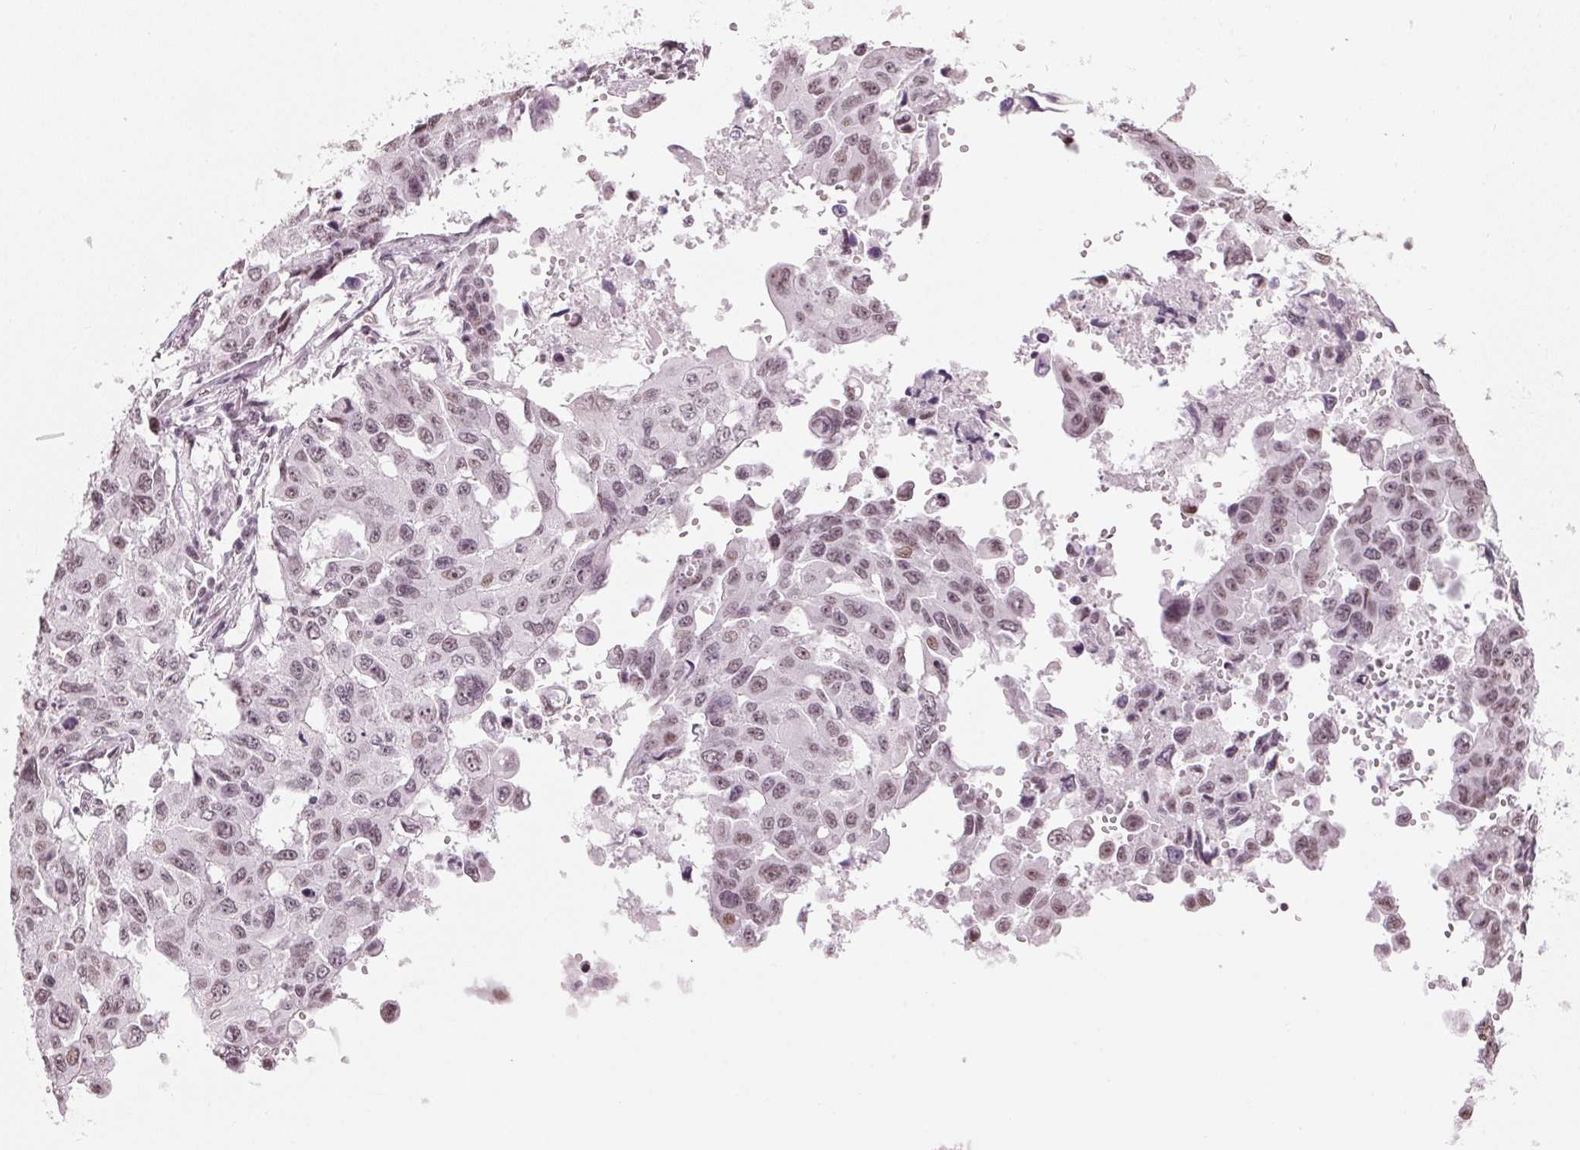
{"staining": {"intensity": "weak", "quantity": "<25%", "location": "nuclear"}, "tissue": "lung cancer", "cell_type": "Tumor cells", "image_type": "cancer", "snomed": [{"axis": "morphology", "description": "Adenocarcinoma, NOS"}, {"axis": "topography", "description": "Lung"}], "caption": "Protein analysis of lung cancer exhibits no significant staining in tumor cells. (Immunohistochemistry (ihc), brightfield microscopy, high magnification).", "gene": "DNAJC6", "patient": {"sex": "male", "age": 64}}